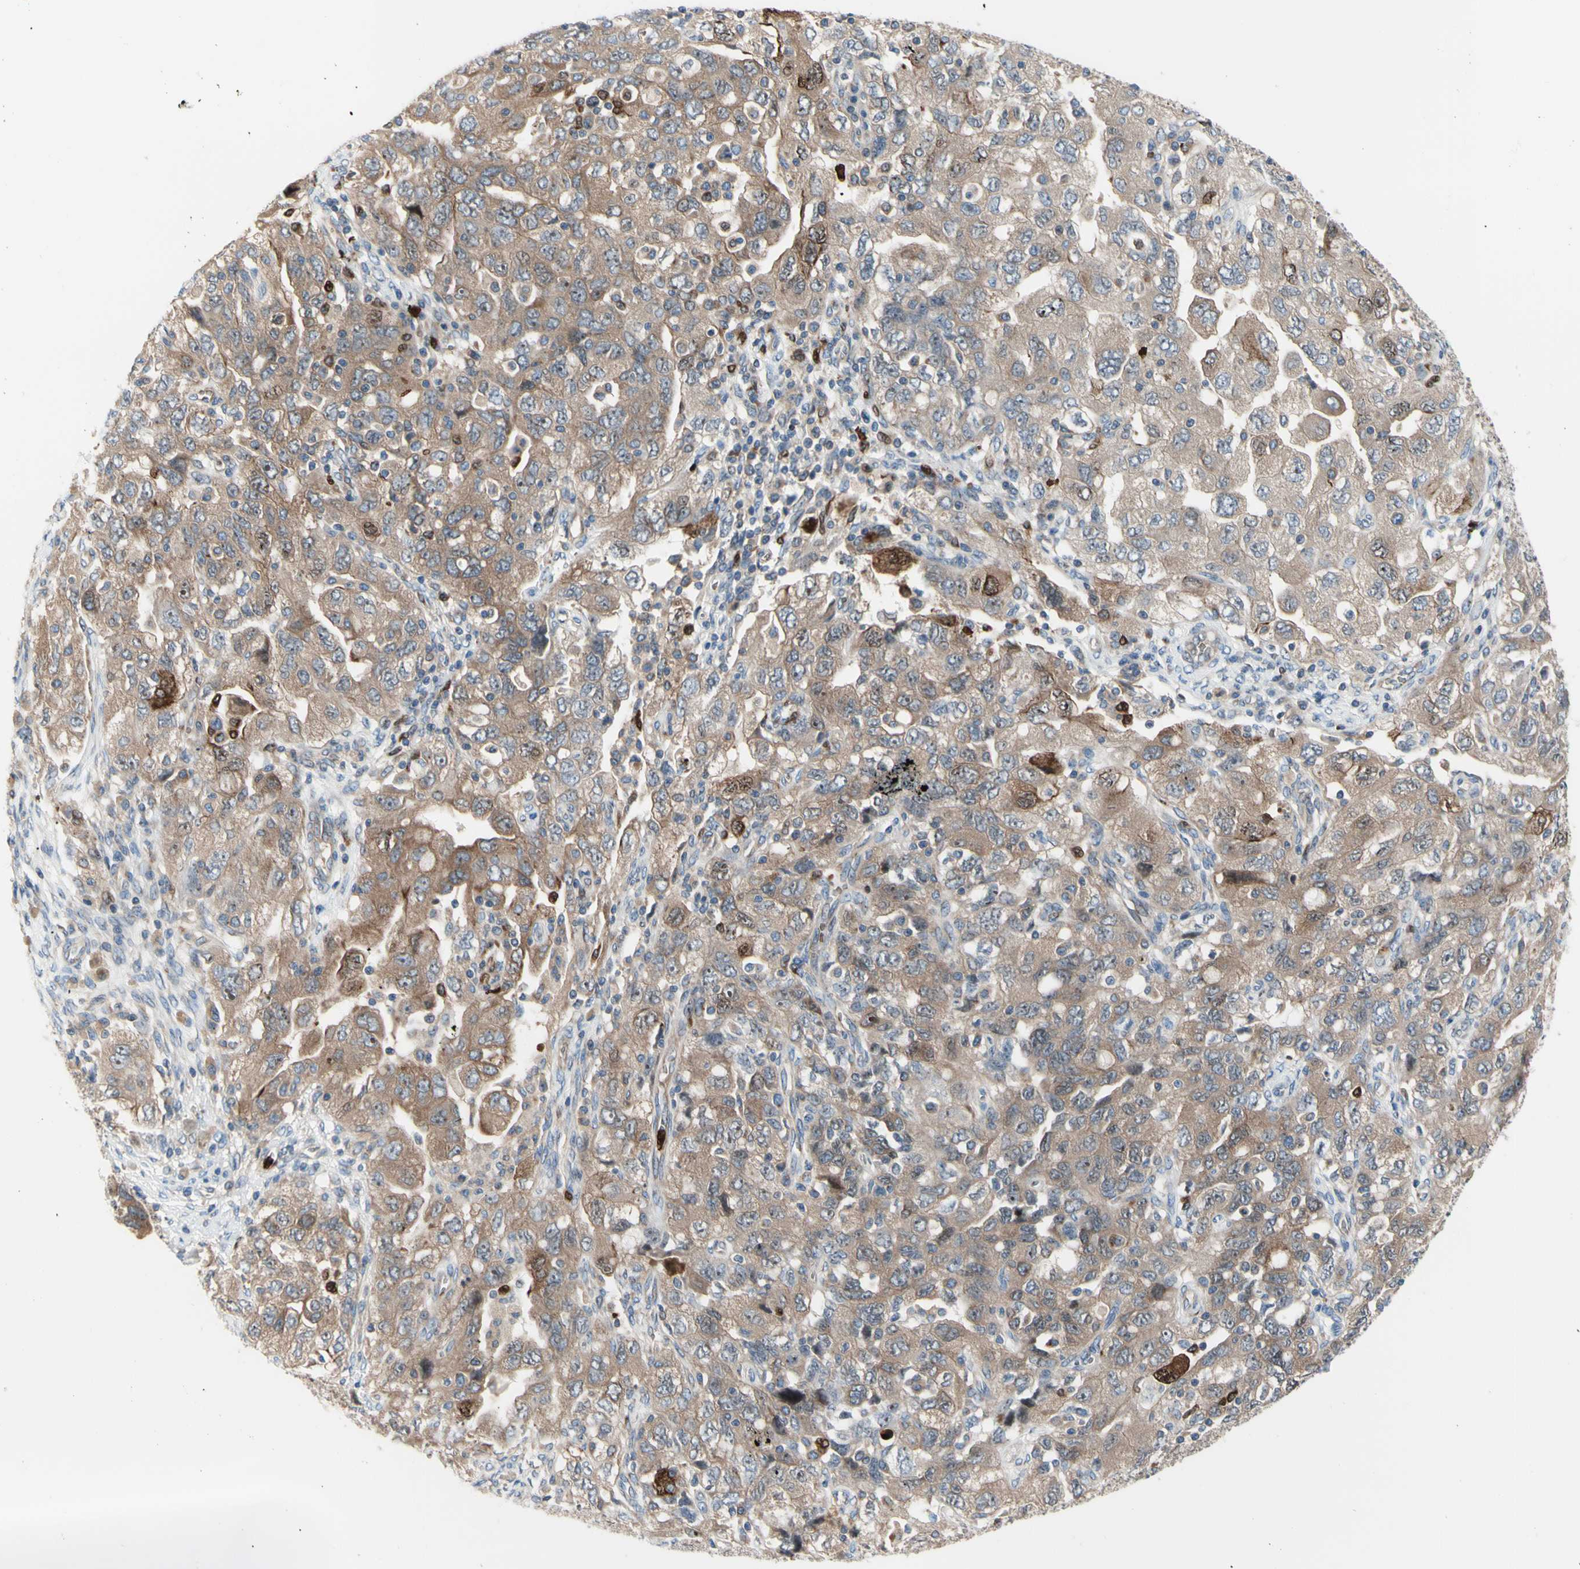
{"staining": {"intensity": "moderate", "quantity": ">75%", "location": "cytoplasmic/membranous"}, "tissue": "ovarian cancer", "cell_type": "Tumor cells", "image_type": "cancer", "snomed": [{"axis": "morphology", "description": "Carcinoma, NOS"}, {"axis": "morphology", "description": "Cystadenocarcinoma, serous, NOS"}, {"axis": "topography", "description": "Ovary"}], "caption": "IHC image of human ovarian cancer (carcinoma) stained for a protein (brown), which demonstrates medium levels of moderate cytoplasmic/membranous positivity in approximately >75% of tumor cells.", "gene": "USP9X", "patient": {"sex": "female", "age": 69}}